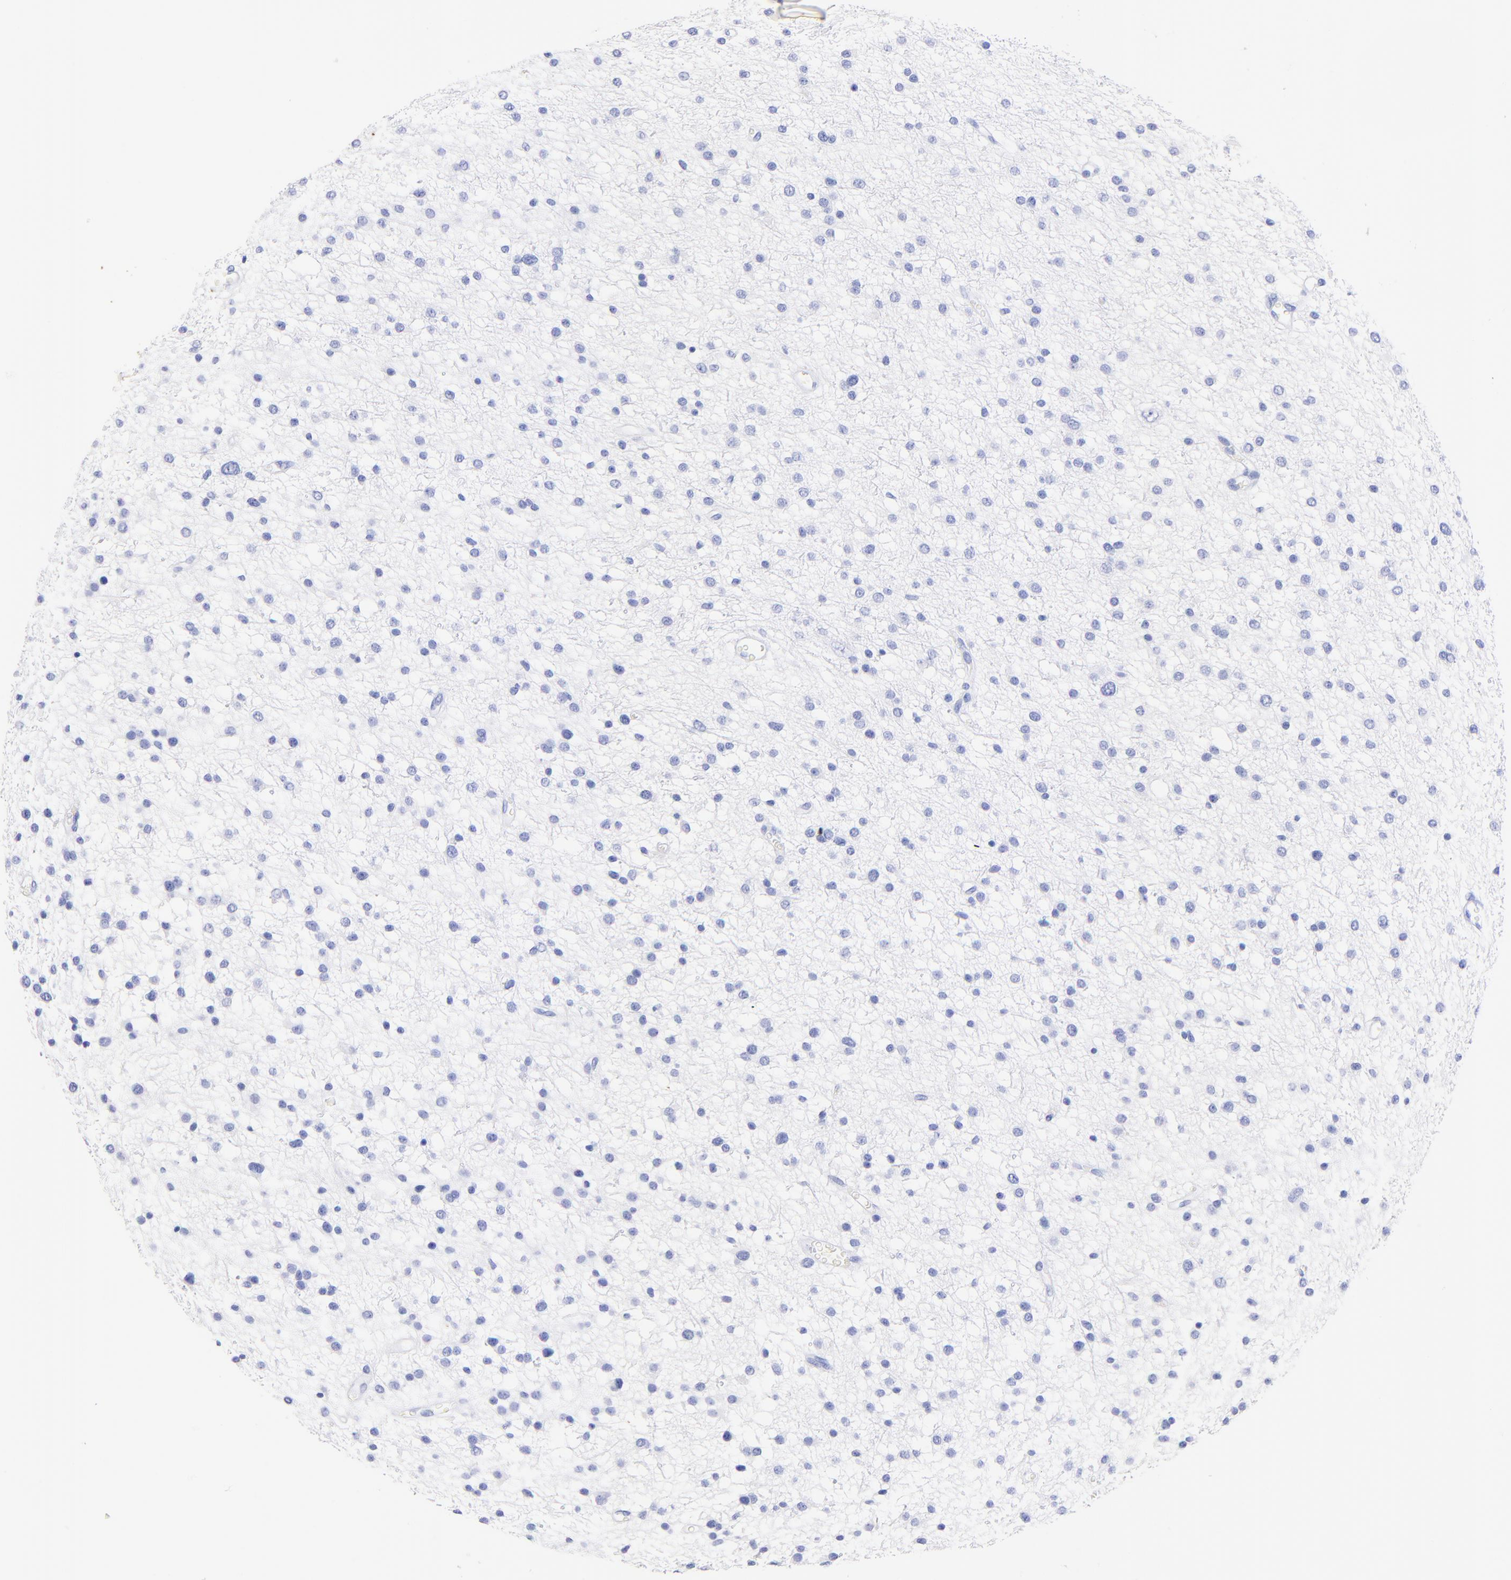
{"staining": {"intensity": "negative", "quantity": "none", "location": "none"}, "tissue": "glioma", "cell_type": "Tumor cells", "image_type": "cancer", "snomed": [{"axis": "morphology", "description": "Glioma, malignant, Low grade"}, {"axis": "topography", "description": "Brain"}], "caption": "Immunohistochemistry image of neoplastic tissue: low-grade glioma (malignant) stained with DAB reveals no significant protein expression in tumor cells. (Stains: DAB (3,3'-diaminobenzidine) immunohistochemistry with hematoxylin counter stain, Microscopy: brightfield microscopy at high magnification).", "gene": "KRT19", "patient": {"sex": "female", "age": 36}}